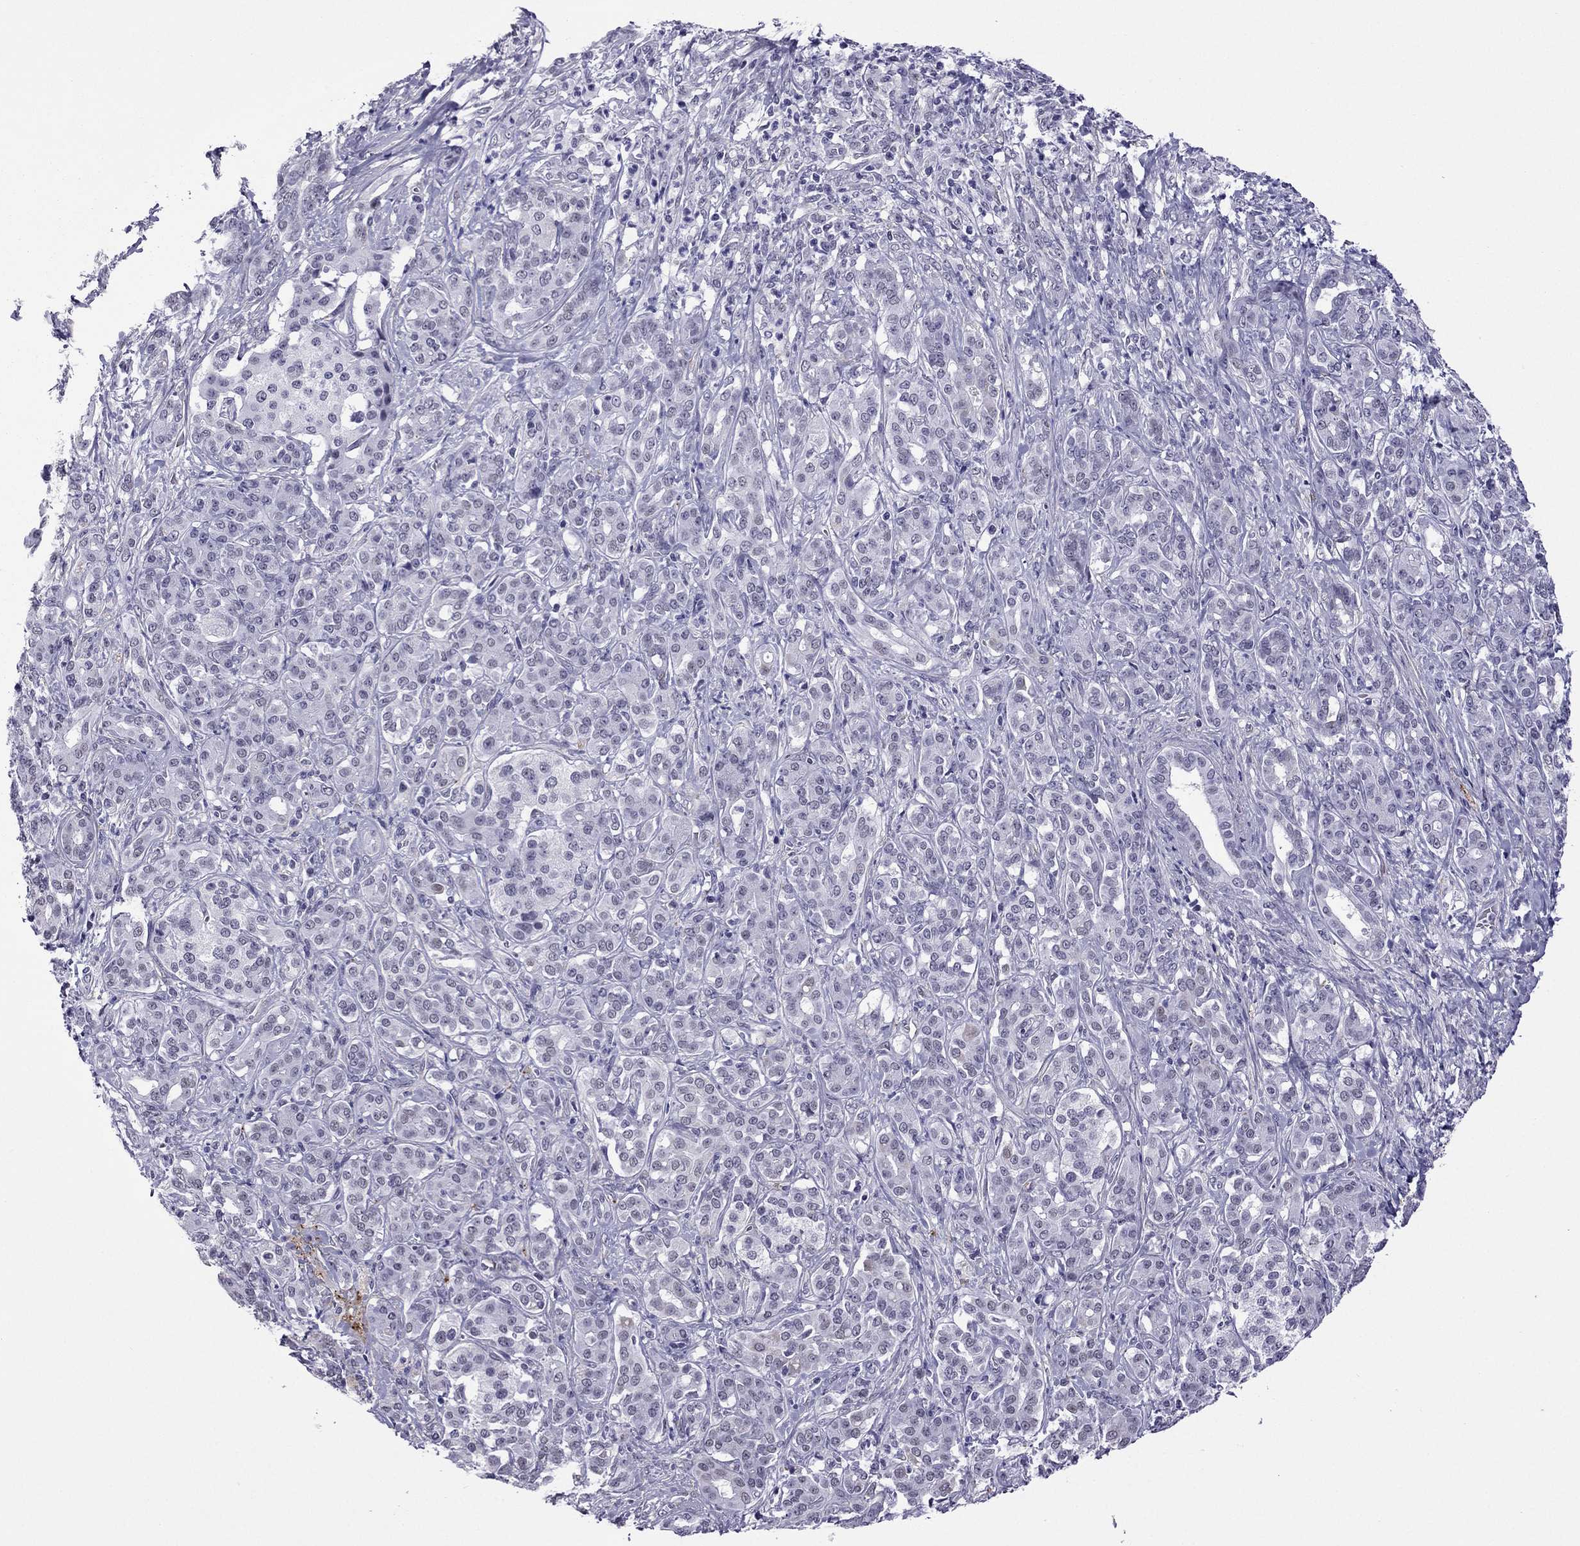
{"staining": {"intensity": "negative", "quantity": "none", "location": "none"}, "tissue": "pancreatic cancer", "cell_type": "Tumor cells", "image_type": "cancer", "snomed": [{"axis": "morphology", "description": "Normal tissue, NOS"}, {"axis": "morphology", "description": "Inflammation, NOS"}, {"axis": "morphology", "description": "Adenocarcinoma, NOS"}, {"axis": "topography", "description": "Pancreas"}], "caption": "Tumor cells are negative for brown protein staining in pancreatic cancer (adenocarcinoma).", "gene": "ZNF646", "patient": {"sex": "male", "age": 57}}